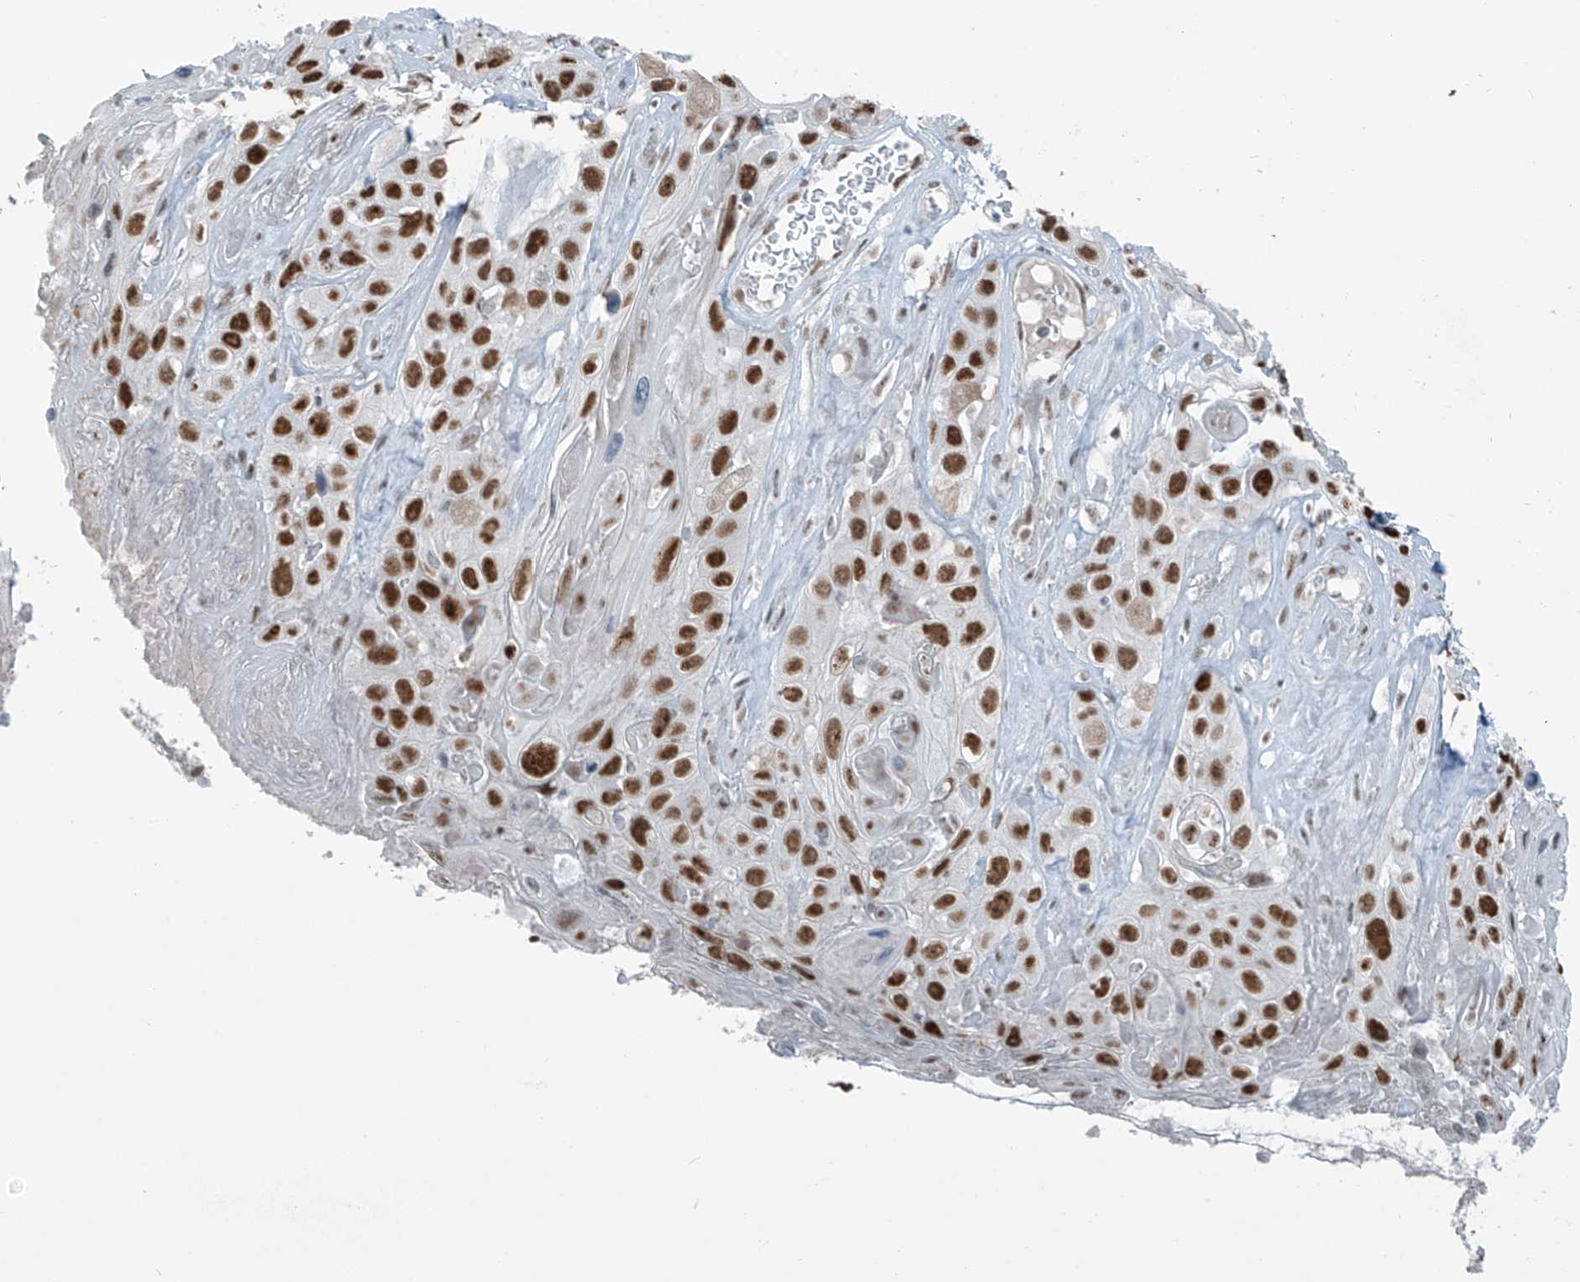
{"staining": {"intensity": "strong", "quantity": ">75%", "location": "nuclear"}, "tissue": "skin cancer", "cell_type": "Tumor cells", "image_type": "cancer", "snomed": [{"axis": "morphology", "description": "Squamous cell carcinoma, NOS"}, {"axis": "topography", "description": "Skin"}], "caption": "DAB (3,3'-diaminobenzidine) immunohistochemical staining of skin cancer displays strong nuclear protein staining in approximately >75% of tumor cells. (IHC, brightfield microscopy, high magnification).", "gene": "WRNIP1", "patient": {"sex": "male", "age": 55}}